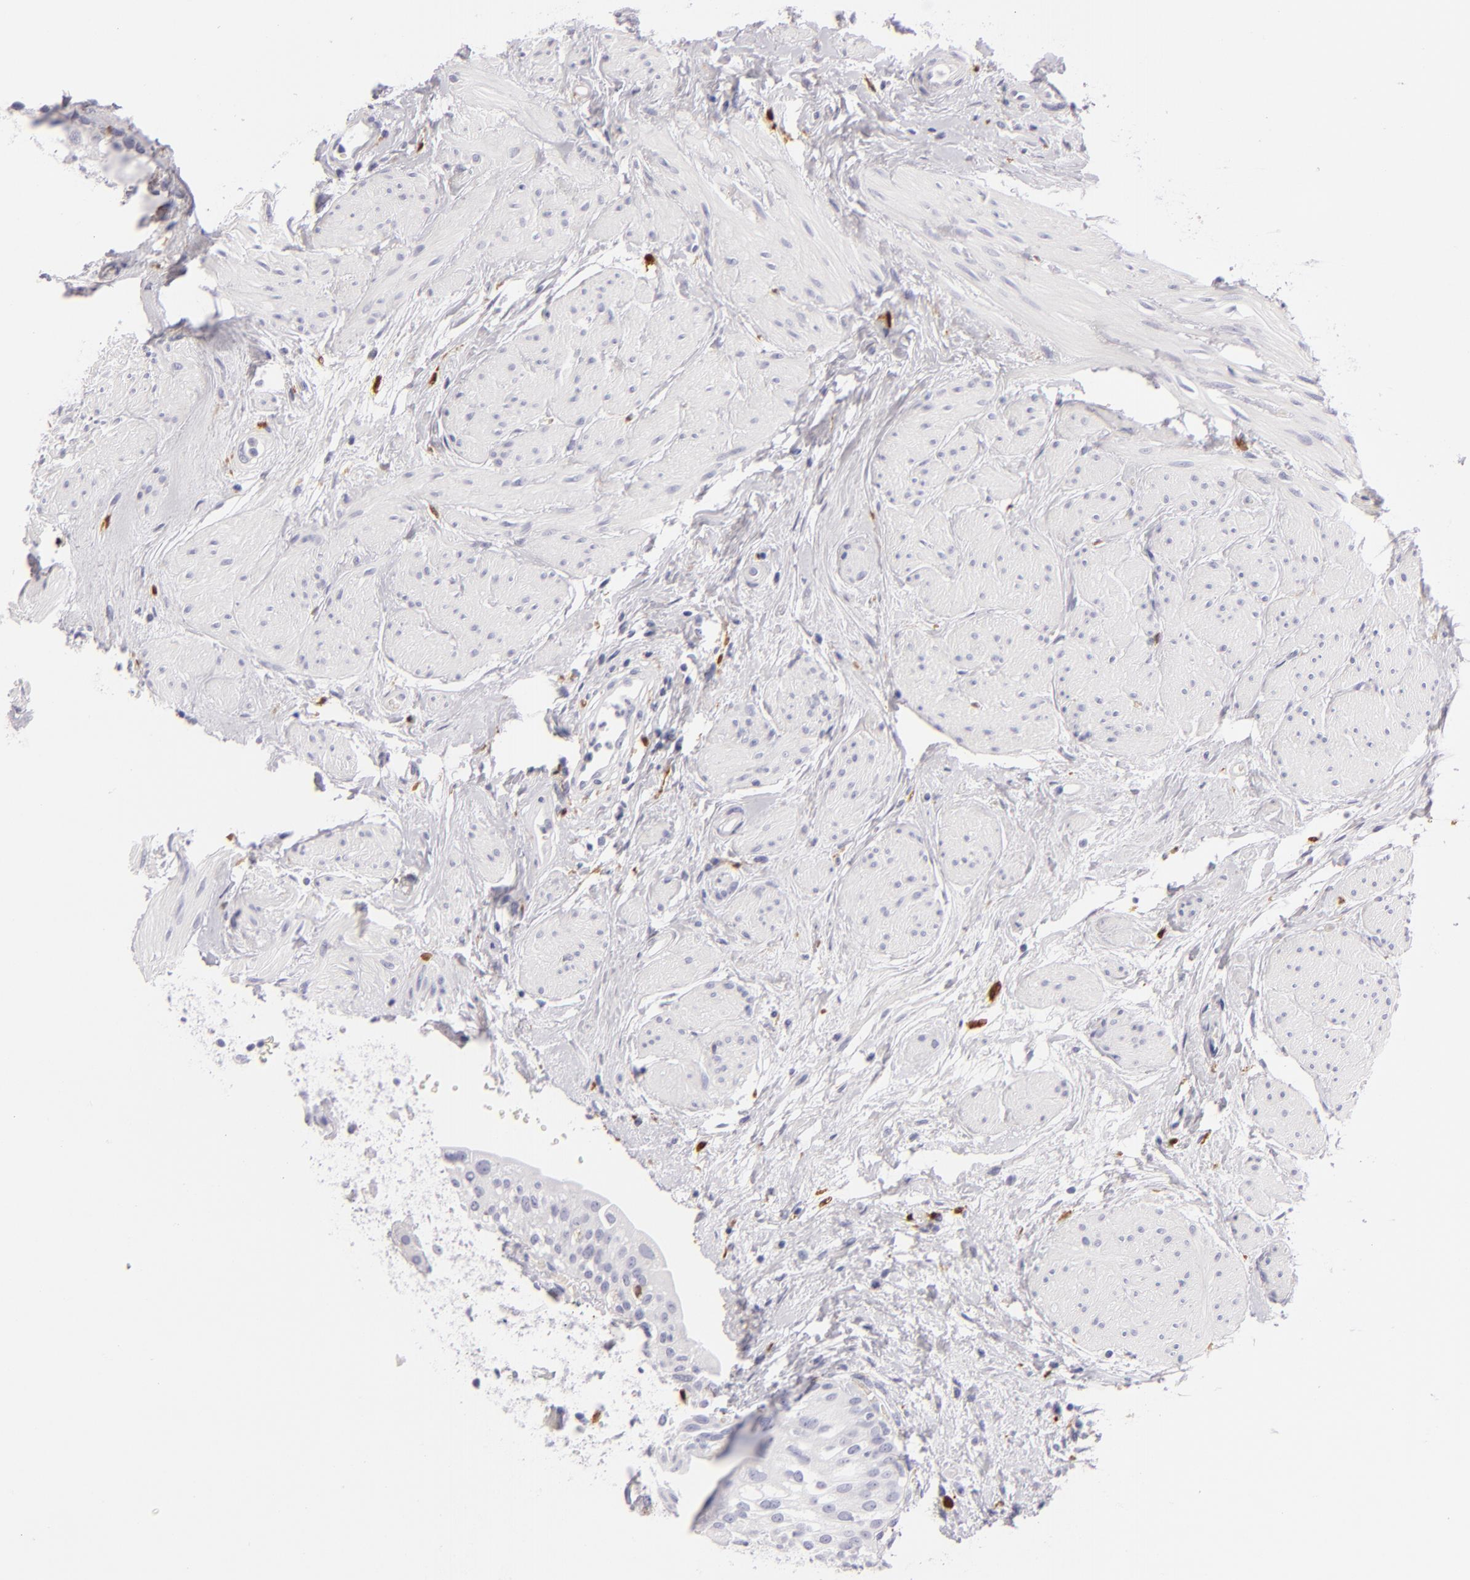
{"staining": {"intensity": "negative", "quantity": "none", "location": "none"}, "tissue": "urinary bladder", "cell_type": "Urothelial cells", "image_type": "normal", "snomed": [{"axis": "morphology", "description": "Normal tissue, NOS"}, {"axis": "topography", "description": "Urinary bladder"}], "caption": "Protein analysis of unremarkable urinary bladder shows no significant expression in urothelial cells. (Stains: DAB immunohistochemistry (IHC) with hematoxylin counter stain, Microscopy: brightfield microscopy at high magnification).", "gene": "F13A1", "patient": {"sex": "female", "age": 55}}